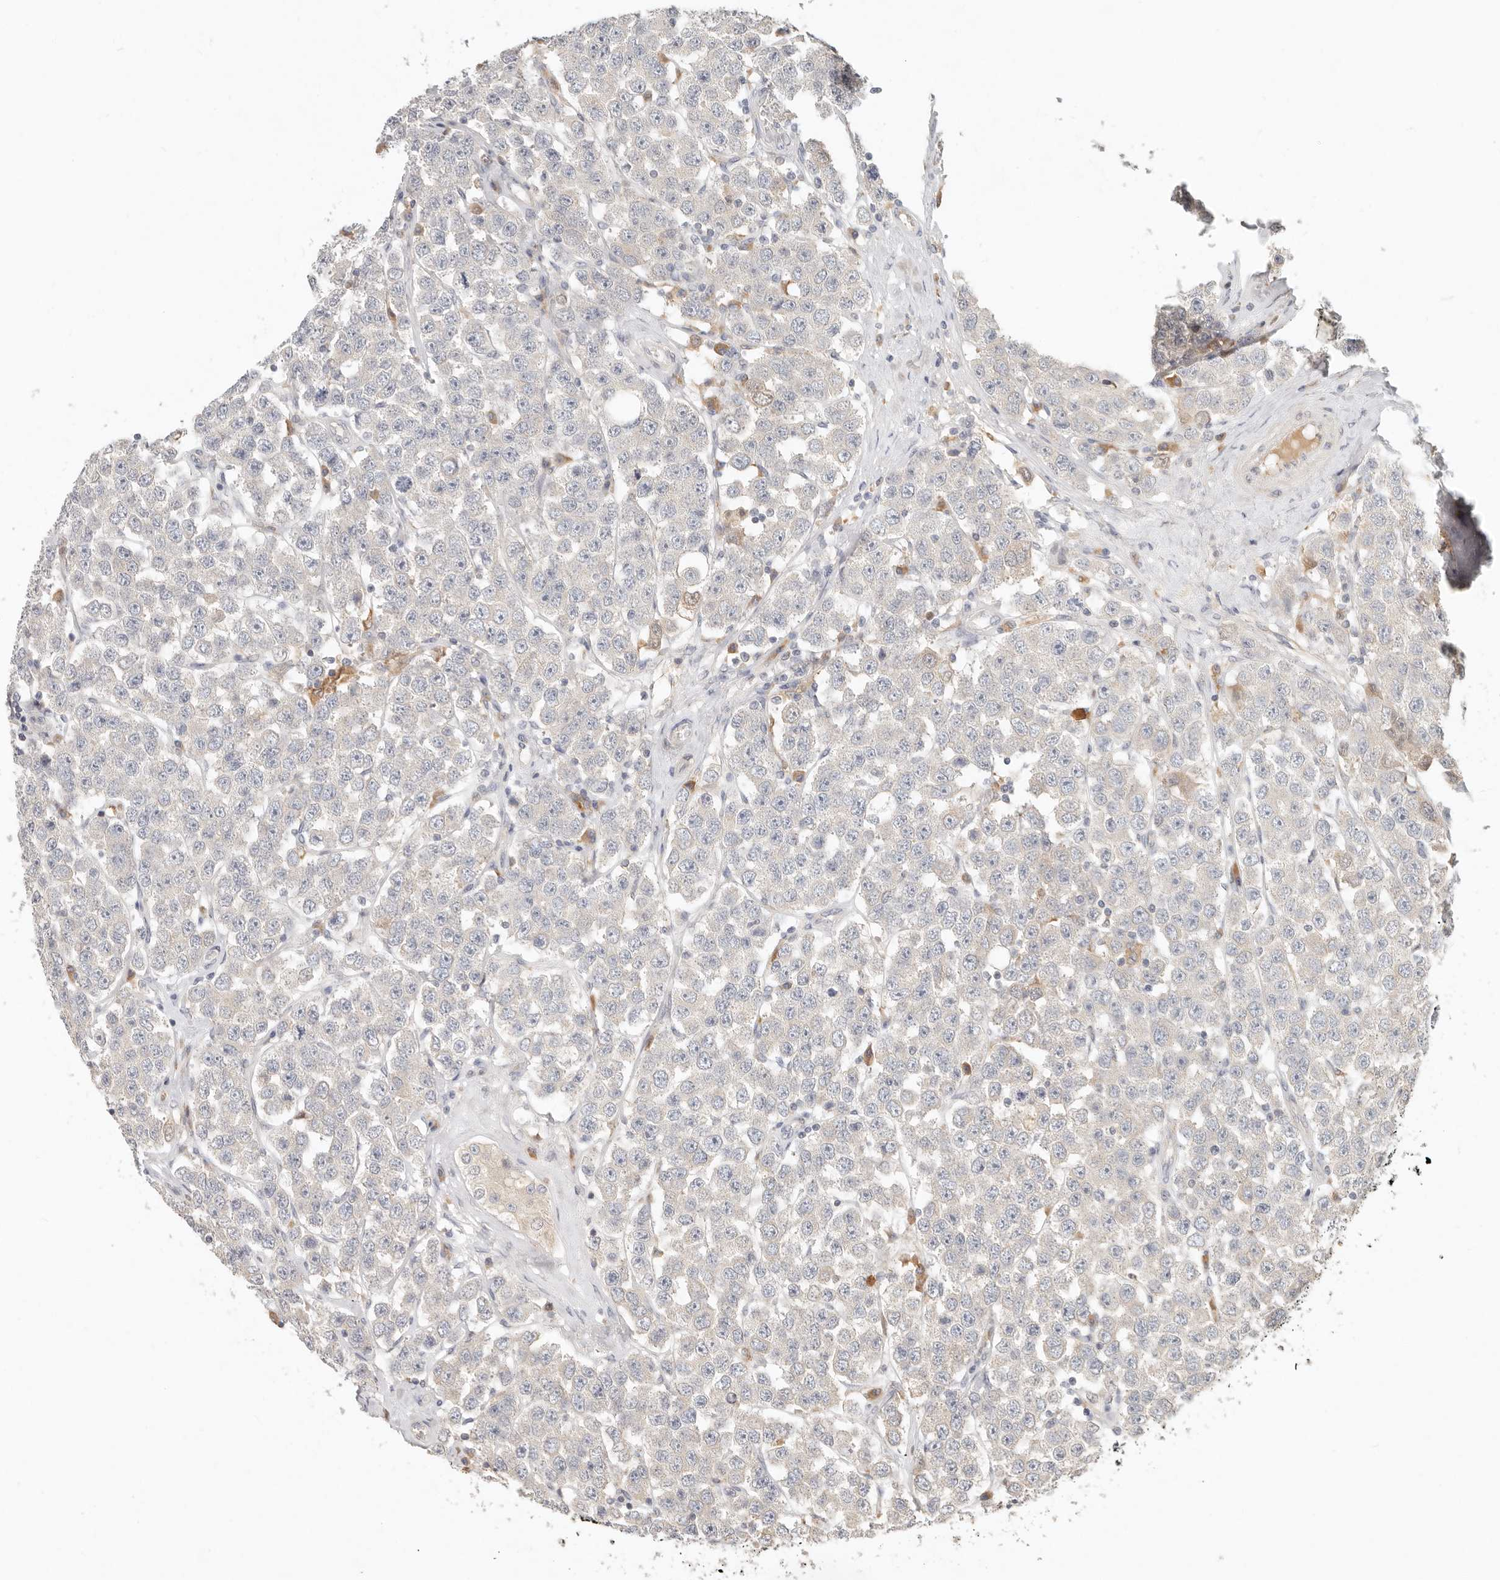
{"staining": {"intensity": "negative", "quantity": "none", "location": "none"}, "tissue": "testis cancer", "cell_type": "Tumor cells", "image_type": "cancer", "snomed": [{"axis": "morphology", "description": "Seminoma, NOS"}, {"axis": "topography", "description": "Testis"}], "caption": "Testis seminoma was stained to show a protein in brown. There is no significant staining in tumor cells.", "gene": "ARHGEF10L", "patient": {"sex": "male", "age": 28}}